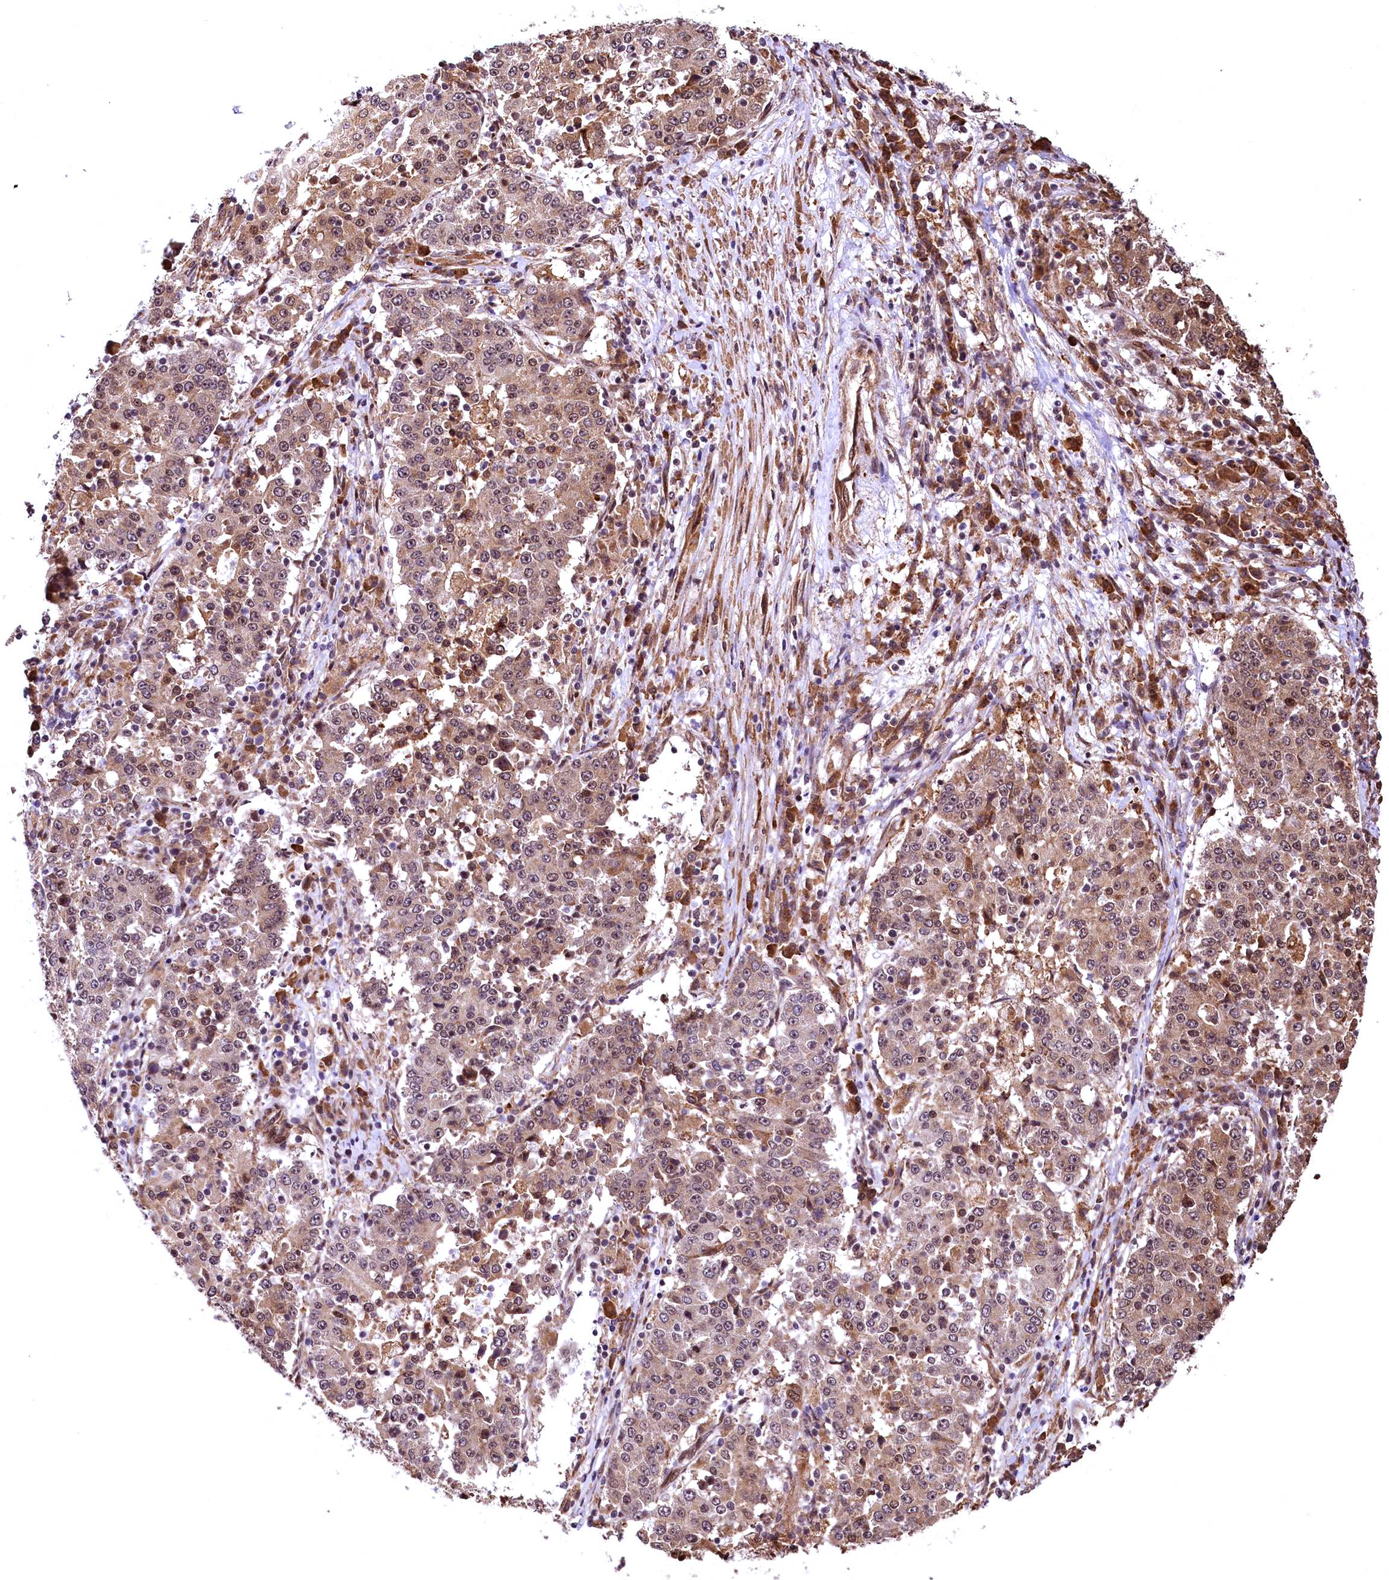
{"staining": {"intensity": "moderate", "quantity": ">75%", "location": "cytoplasmic/membranous"}, "tissue": "stomach cancer", "cell_type": "Tumor cells", "image_type": "cancer", "snomed": [{"axis": "morphology", "description": "Adenocarcinoma, NOS"}, {"axis": "topography", "description": "Stomach"}], "caption": "Immunohistochemistry (IHC) image of adenocarcinoma (stomach) stained for a protein (brown), which exhibits medium levels of moderate cytoplasmic/membranous expression in about >75% of tumor cells.", "gene": "PDS5B", "patient": {"sex": "male", "age": 59}}